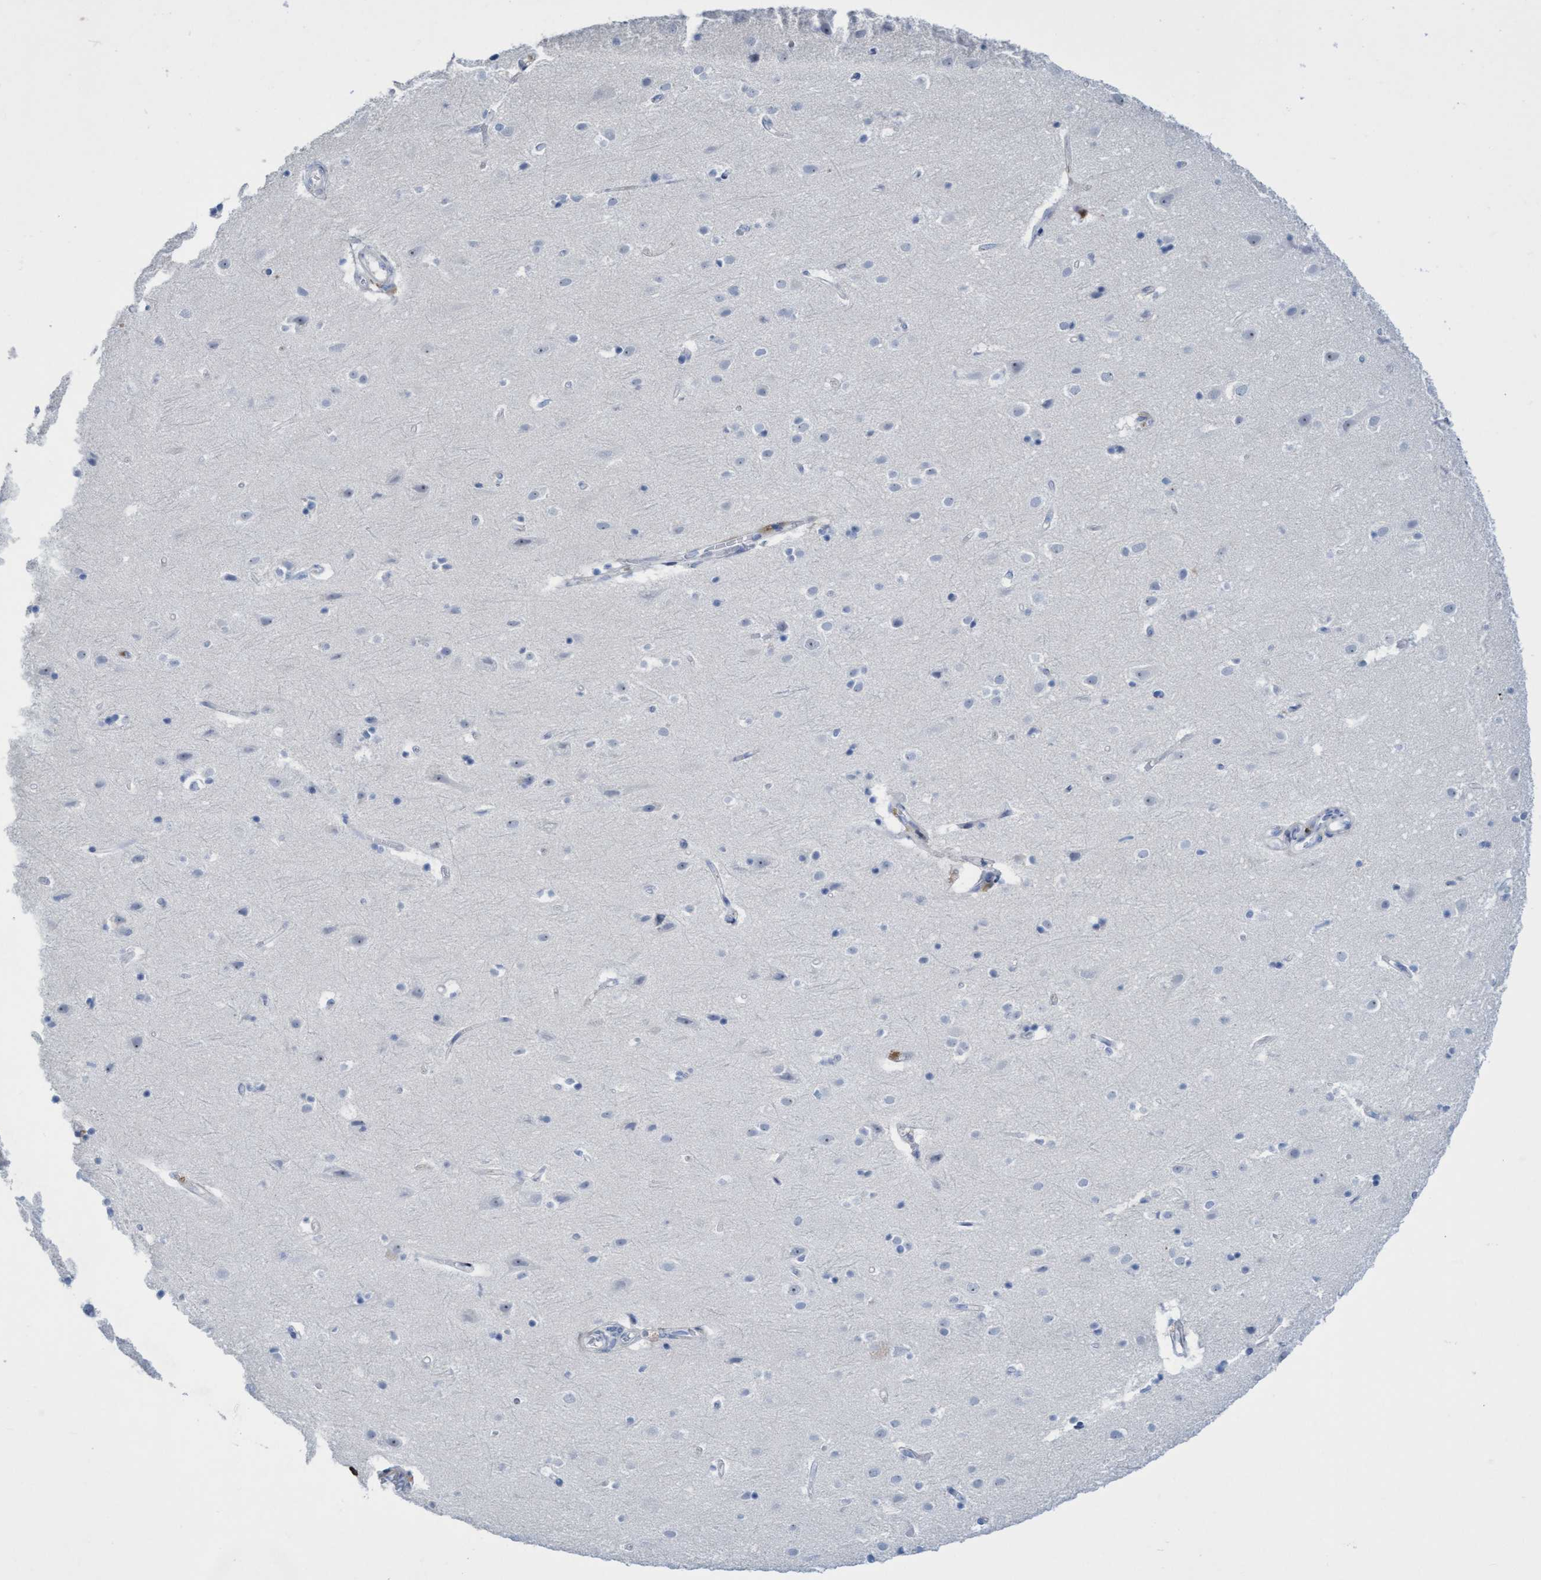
{"staining": {"intensity": "negative", "quantity": "none", "location": "none"}, "tissue": "cerebral cortex", "cell_type": "Endothelial cells", "image_type": "normal", "snomed": [{"axis": "morphology", "description": "Normal tissue, NOS"}, {"axis": "topography", "description": "Cerebral cortex"}], "caption": "The IHC histopathology image has no significant positivity in endothelial cells of cerebral cortex. (Stains: DAB (3,3'-diaminobenzidine) IHC with hematoxylin counter stain, Microscopy: brightfield microscopy at high magnification).", "gene": "CBX2", "patient": {"sex": "male", "age": 54}}